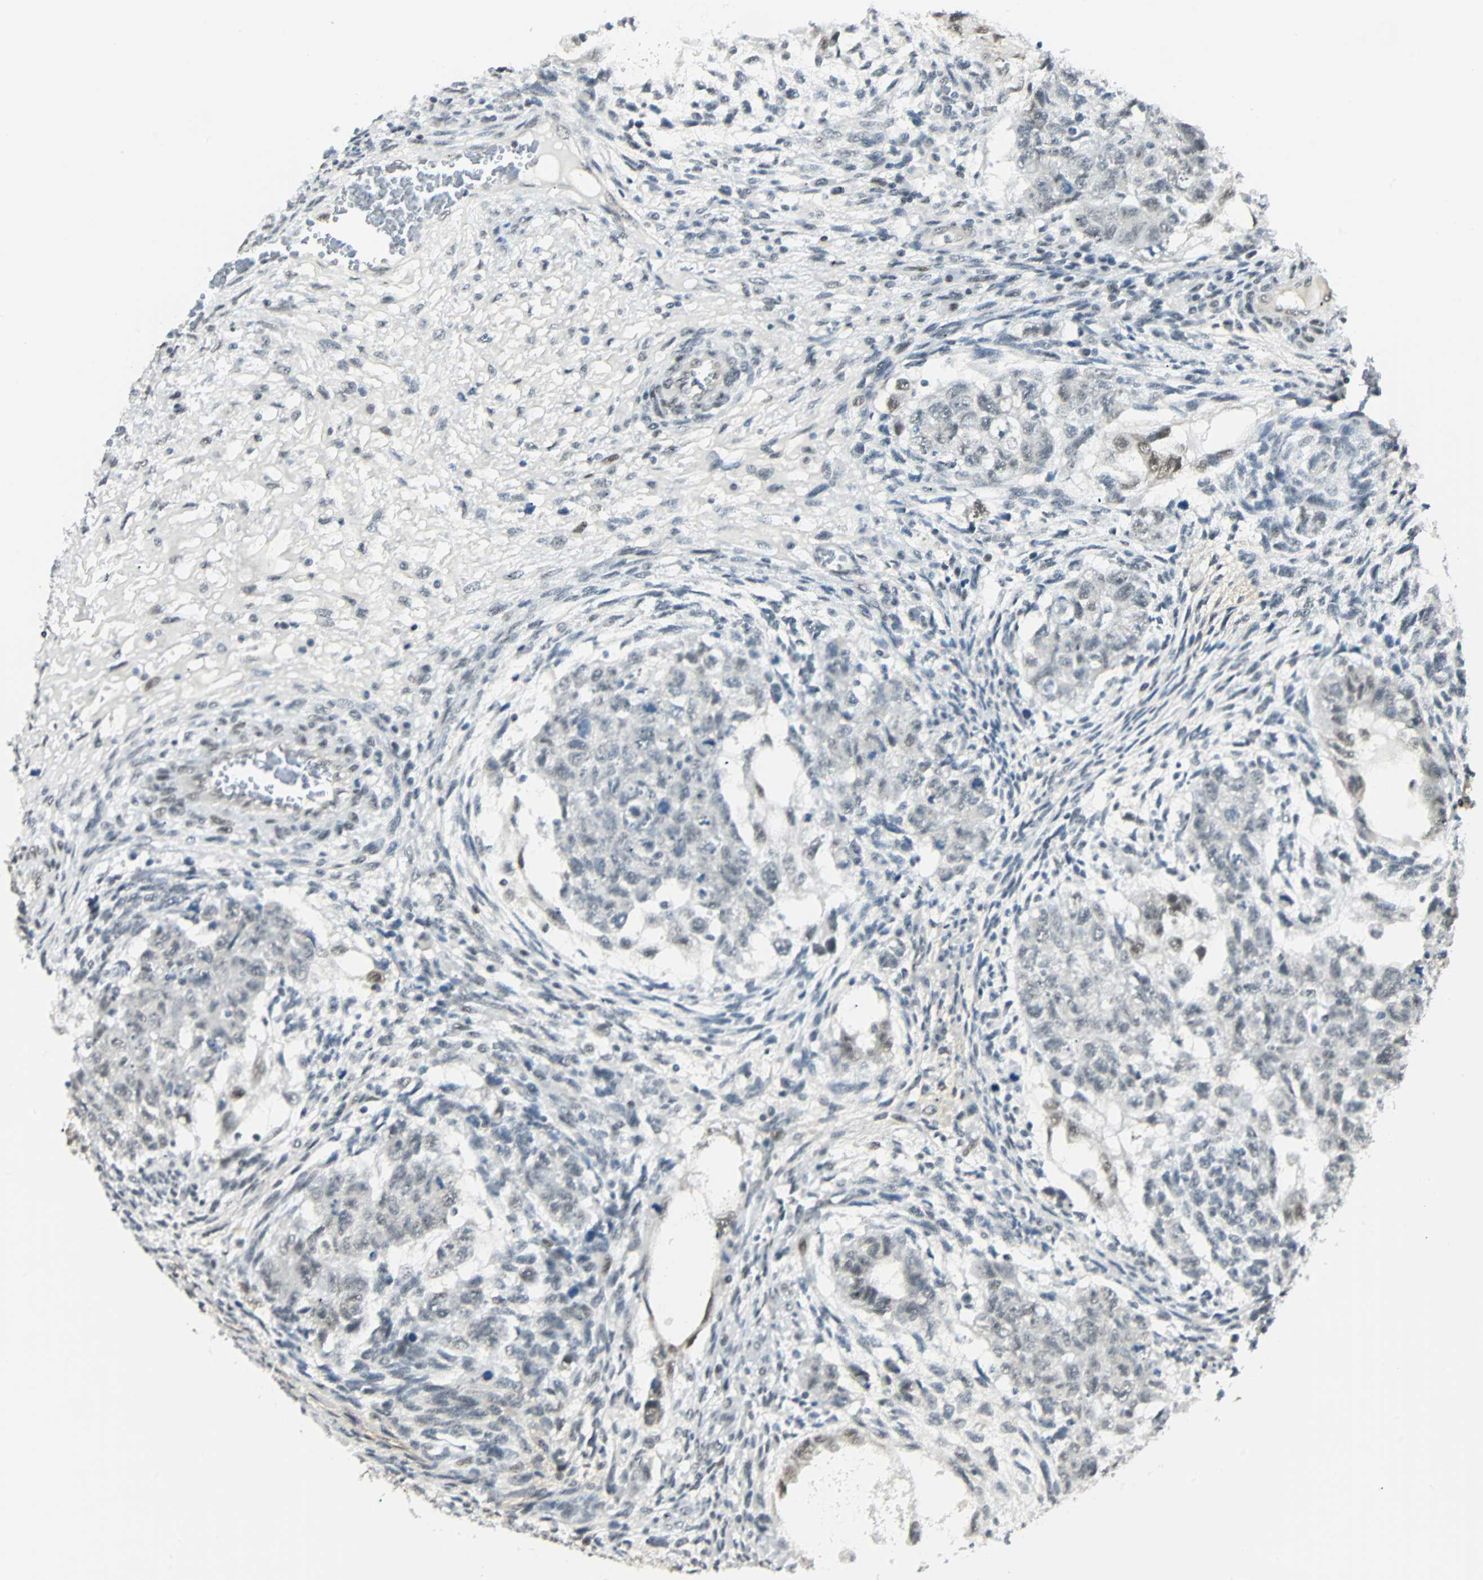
{"staining": {"intensity": "weak", "quantity": "<25%", "location": "nuclear"}, "tissue": "testis cancer", "cell_type": "Tumor cells", "image_type": "cancer", "snomed": [{"axis": "morphology", "description": "Normal tissue, NOS"}, {"axis": "morphology", "description": "Carcinoma, Embryonal, NOS"}, {"axis": "topography", "description": "Testis"}], "caption": "Immunohistochemistry micrograph of human testis cancer (embryonal carcinoma) stained for a protein (brown), which displays no positivity in tumor cells. The staining was performed using DAB to visualize the protein expression in brown, while the nuclei were stained in blue with hematoxylin (Magnification: 20x).", "gene": "NELFE", "patient": {"sex": "male", "age": 36}}